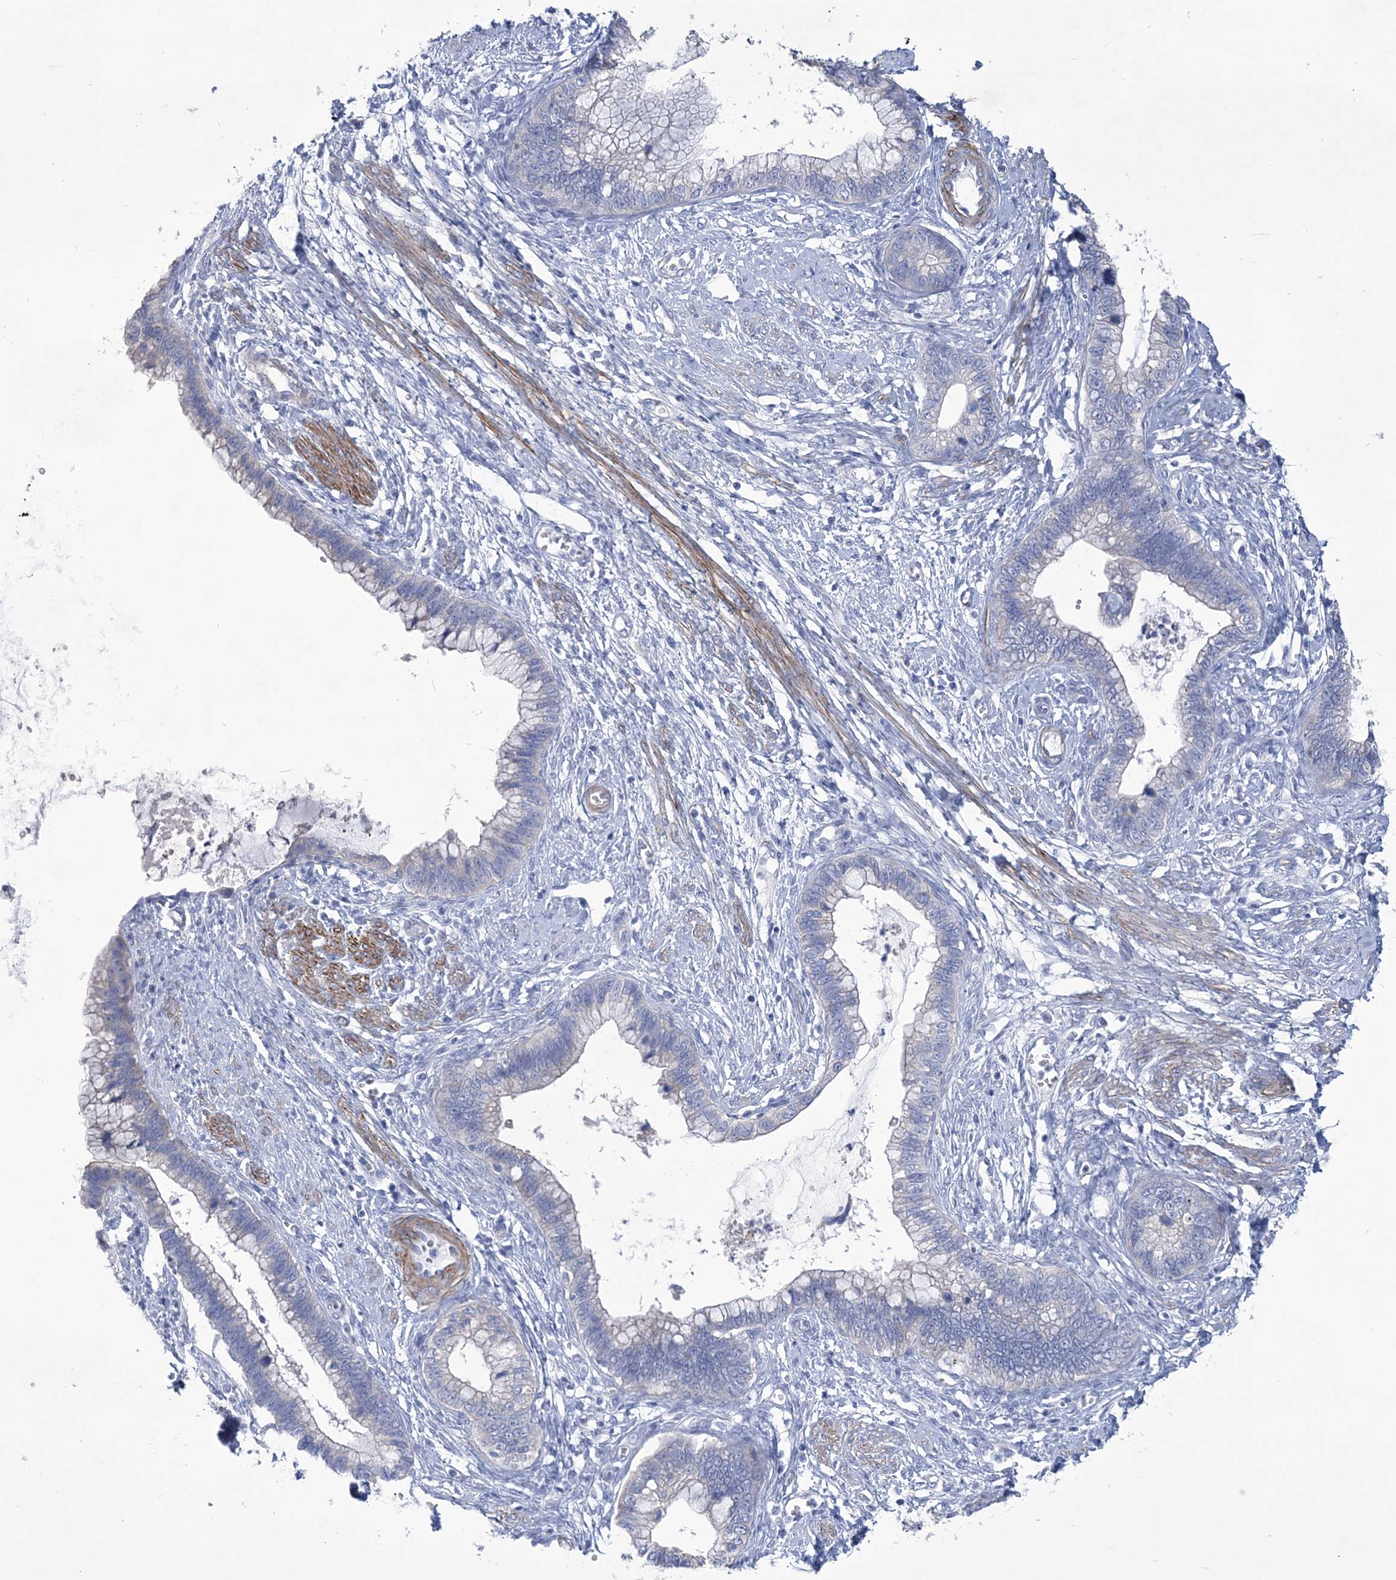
{"staining": {"intensity": "negative", "quantity": "none", "location": "none"}, "tissue": "cervical cancer", "cell_type": "Tumor cells", "image_type": "cancer", "snomed": [{"axis": "morphology", "description": "Adenocarcinoma, NOS"}, {"axis": "topography", "description": "Cervix"}], "caption": "Immunohistochemistry histopathology image of neoplastic tissue: adenocarcinoma (cervical) stained with DAB displays no significant protein expression in tumor cells.", "gene": "WDR74", "patient": {"sex": "female", "age": 44}}